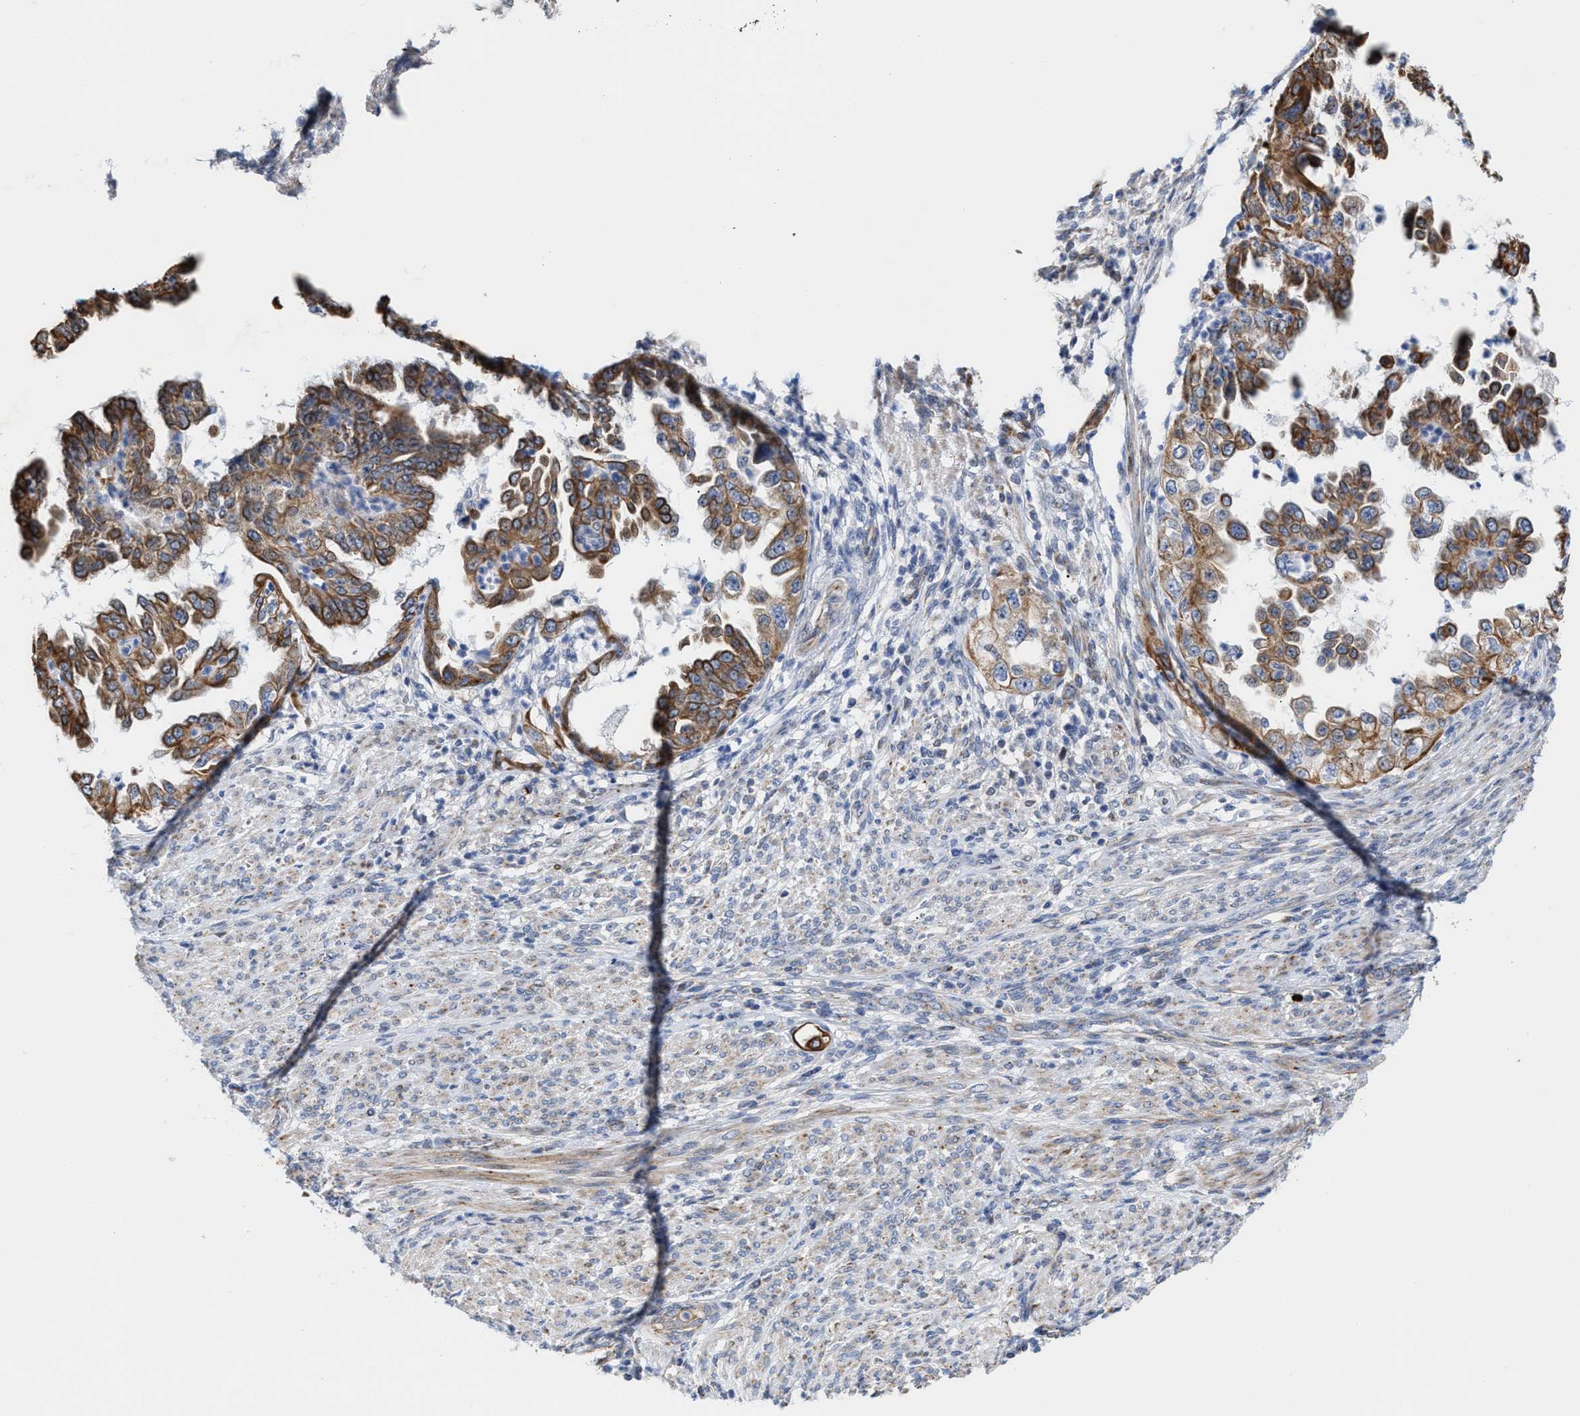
{"staining": {"intensity": "moderate", "quantity": ">75%", "location": "cytoplasmic/membranous"}, "tissue": "endometrial cancer", "cell_type": "Tumor cells", "image_type": "cancer", "snomed": [{"axis": "morphology", "description": "Adenocarcinoma, NOS"}, {"axis": "topography", "description": "Endometrium"}], "caption": "Moderate cytoplasmic/membranous positivity is appreciated in about >75% of tumor cells in adenocarcinoma (endometrial).", "gene": "JAG1", "patient": {"sex": "female", "age": 85}}